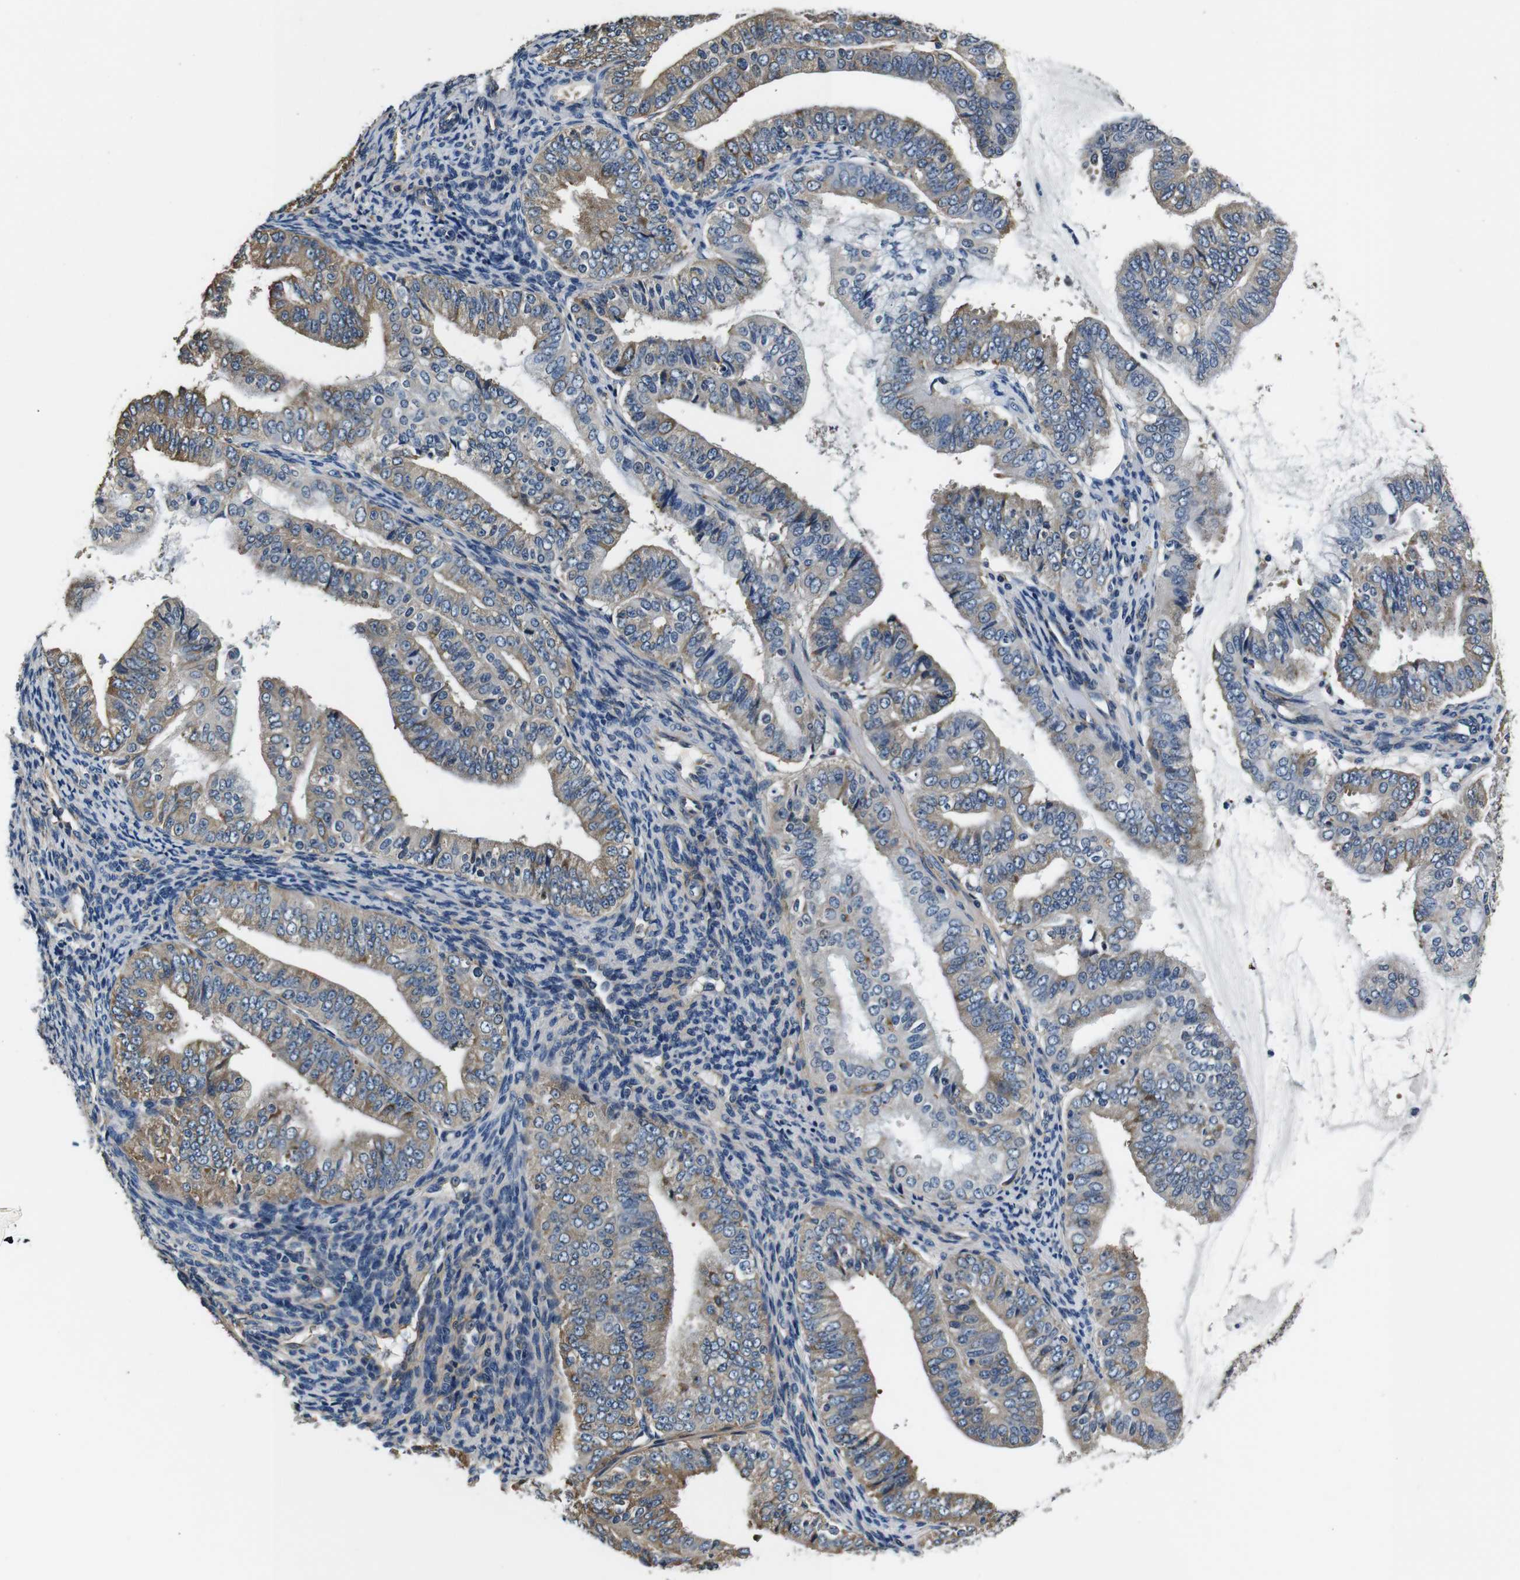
{"staining": {"intensity": "weak", "quantity": "25%-75%", "location": "cytoplasmic/membranous"}, "tissue": "endometrial cancer", "cell_type": "Tumor cells", "image_type": "cancer", "snomed": [{"axis": "morphology", "description": "Adenocarcinoma, NOS"}, {"axis": "topography", "description": "Endometrium"}], "caption": "About 25%-75% of tumor cells in human endometrial cancer (adenocarcinoma) exhibit weak cytoplasmic/membranous protein staining as visualized by brown immunohistochemical staining.", "gene": "COL1A1", "patient": {"sex": "female", "age": 63}}